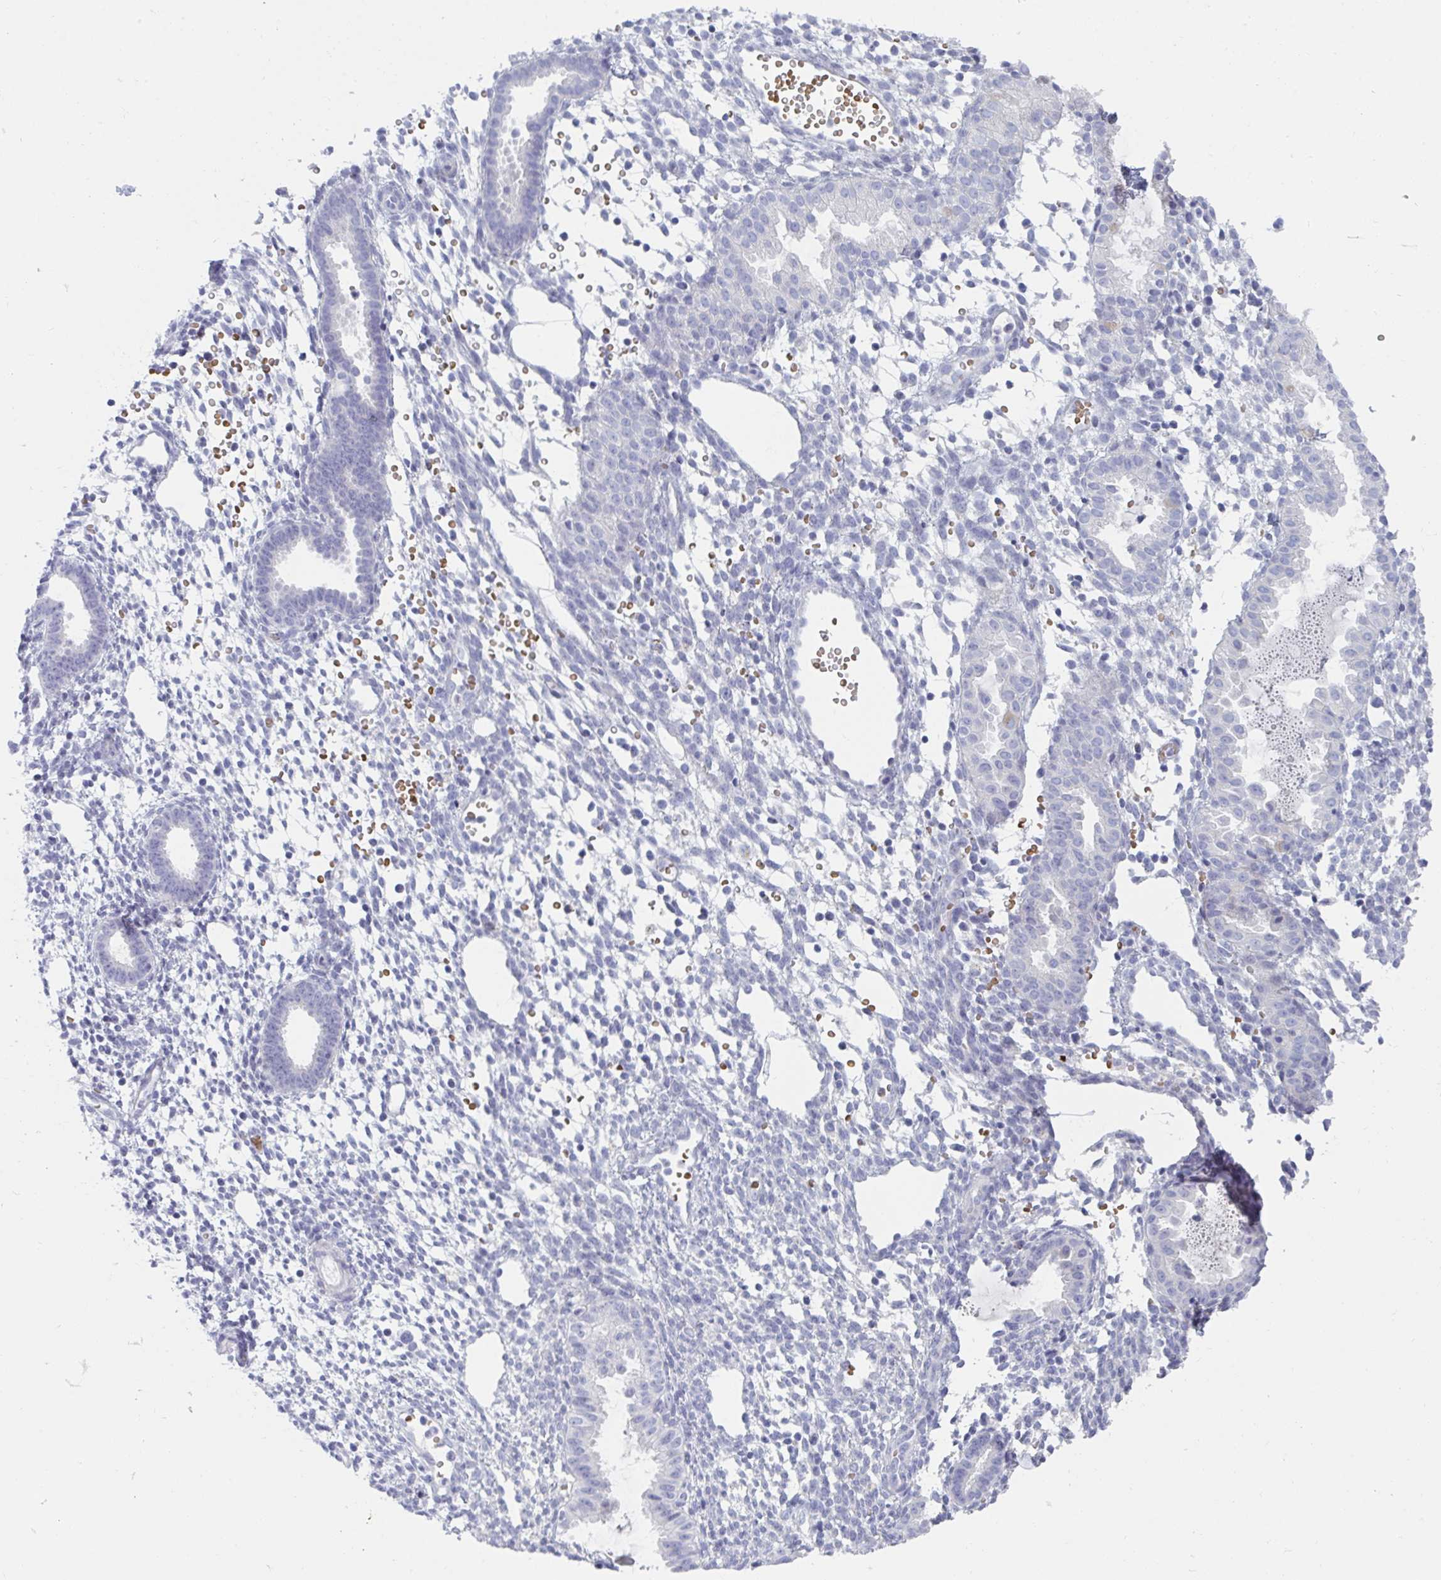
{"staining": {"intensity": "negative", "quantity": "none", "location": "none"}, "tissue": "endometrium", "cell_type": "Cells in endometrial stroma", "image_type": "normal", "snomed": [{"axis": "morphology", "description": "Normal tissue, NOS"}, {"axis": "topography", "description": "Endometrium"}], "caption": "DAB (3,3'-diaminobenzidine) immunohistochemical staining of benign human endometrium exhibits no significant staining in cells in endometrial stroma.", "gene": "SHB", "patient": {"sex": "female", "age": 36}}